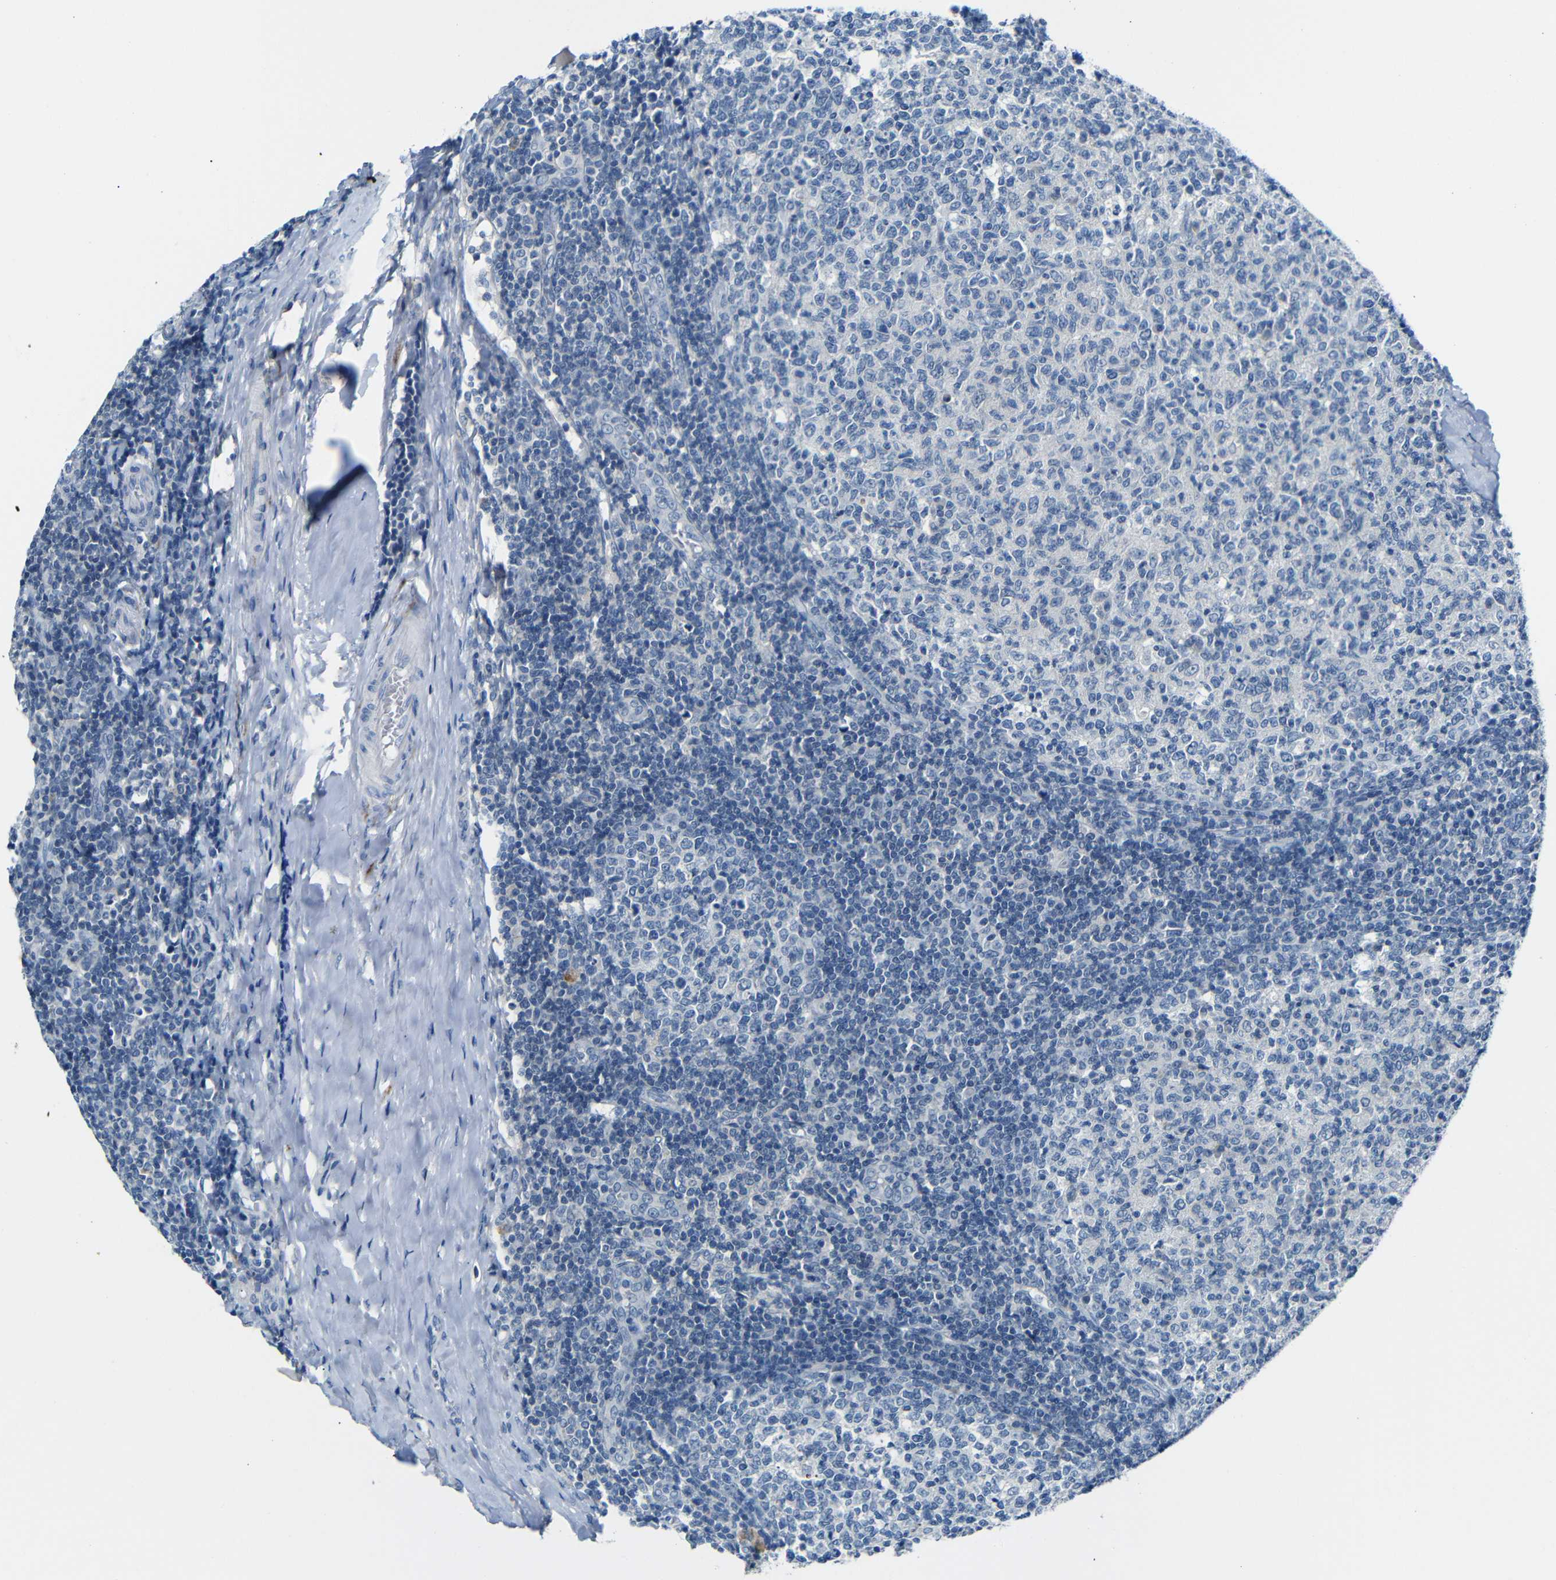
{"staining": {"intensity": "negative", "quantity": "none", "location": "none"}, "tissue": "tonsil", "cell_type": "Germinal center cells", "image_type": "normal", "snomed": [{"axis": "morphology", "description": "Normal tissue, NOS"}, {"axis": "topography", "description": "Tonsil"}], "caption": "Germinal center cells show no significant protein staining in benign tonsil.", "gene": "ANK3", "patient": {"sex": "female", "age": 19}}